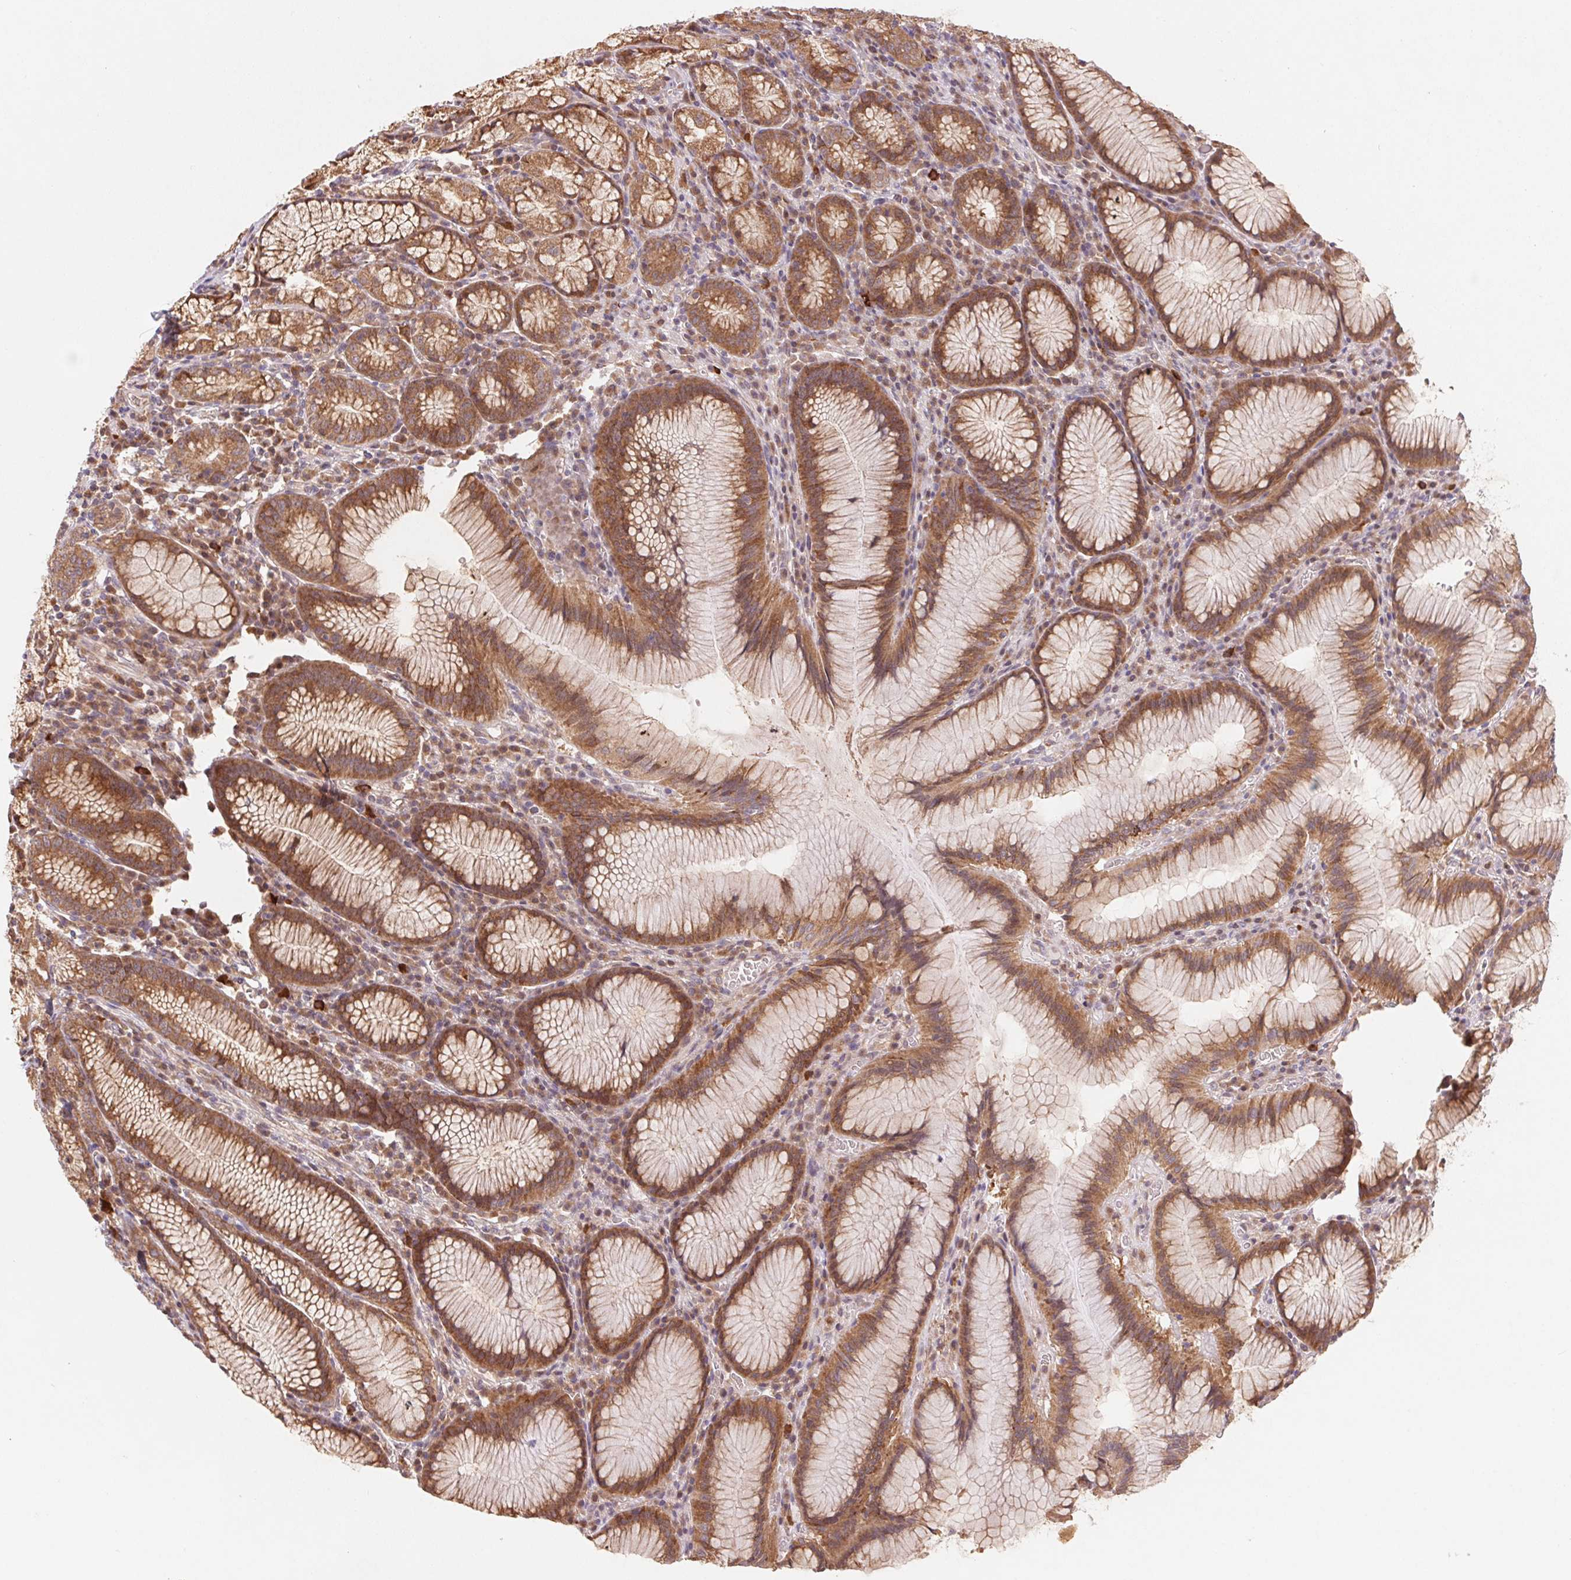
{"staining": {"intensity": "moderate", "quantity": ">75%", "location": "cytoplasmic/membranous"}, "tissue": "stomach", "cell_type": "Glandular cells", "image_type": "normal", "snomed": [{"axis": "morphology", "description": "Normal tissue, NOS"}, {"axis": "topography", "description": "Stomach"}], "caption": "Stomach stained for a protein (brown) shows moderate cytoplasmic/membranous positive expression in about >75% of glandular cells.", "gene": "RRM1", "patient": {"sex": "male", "age": 55}}